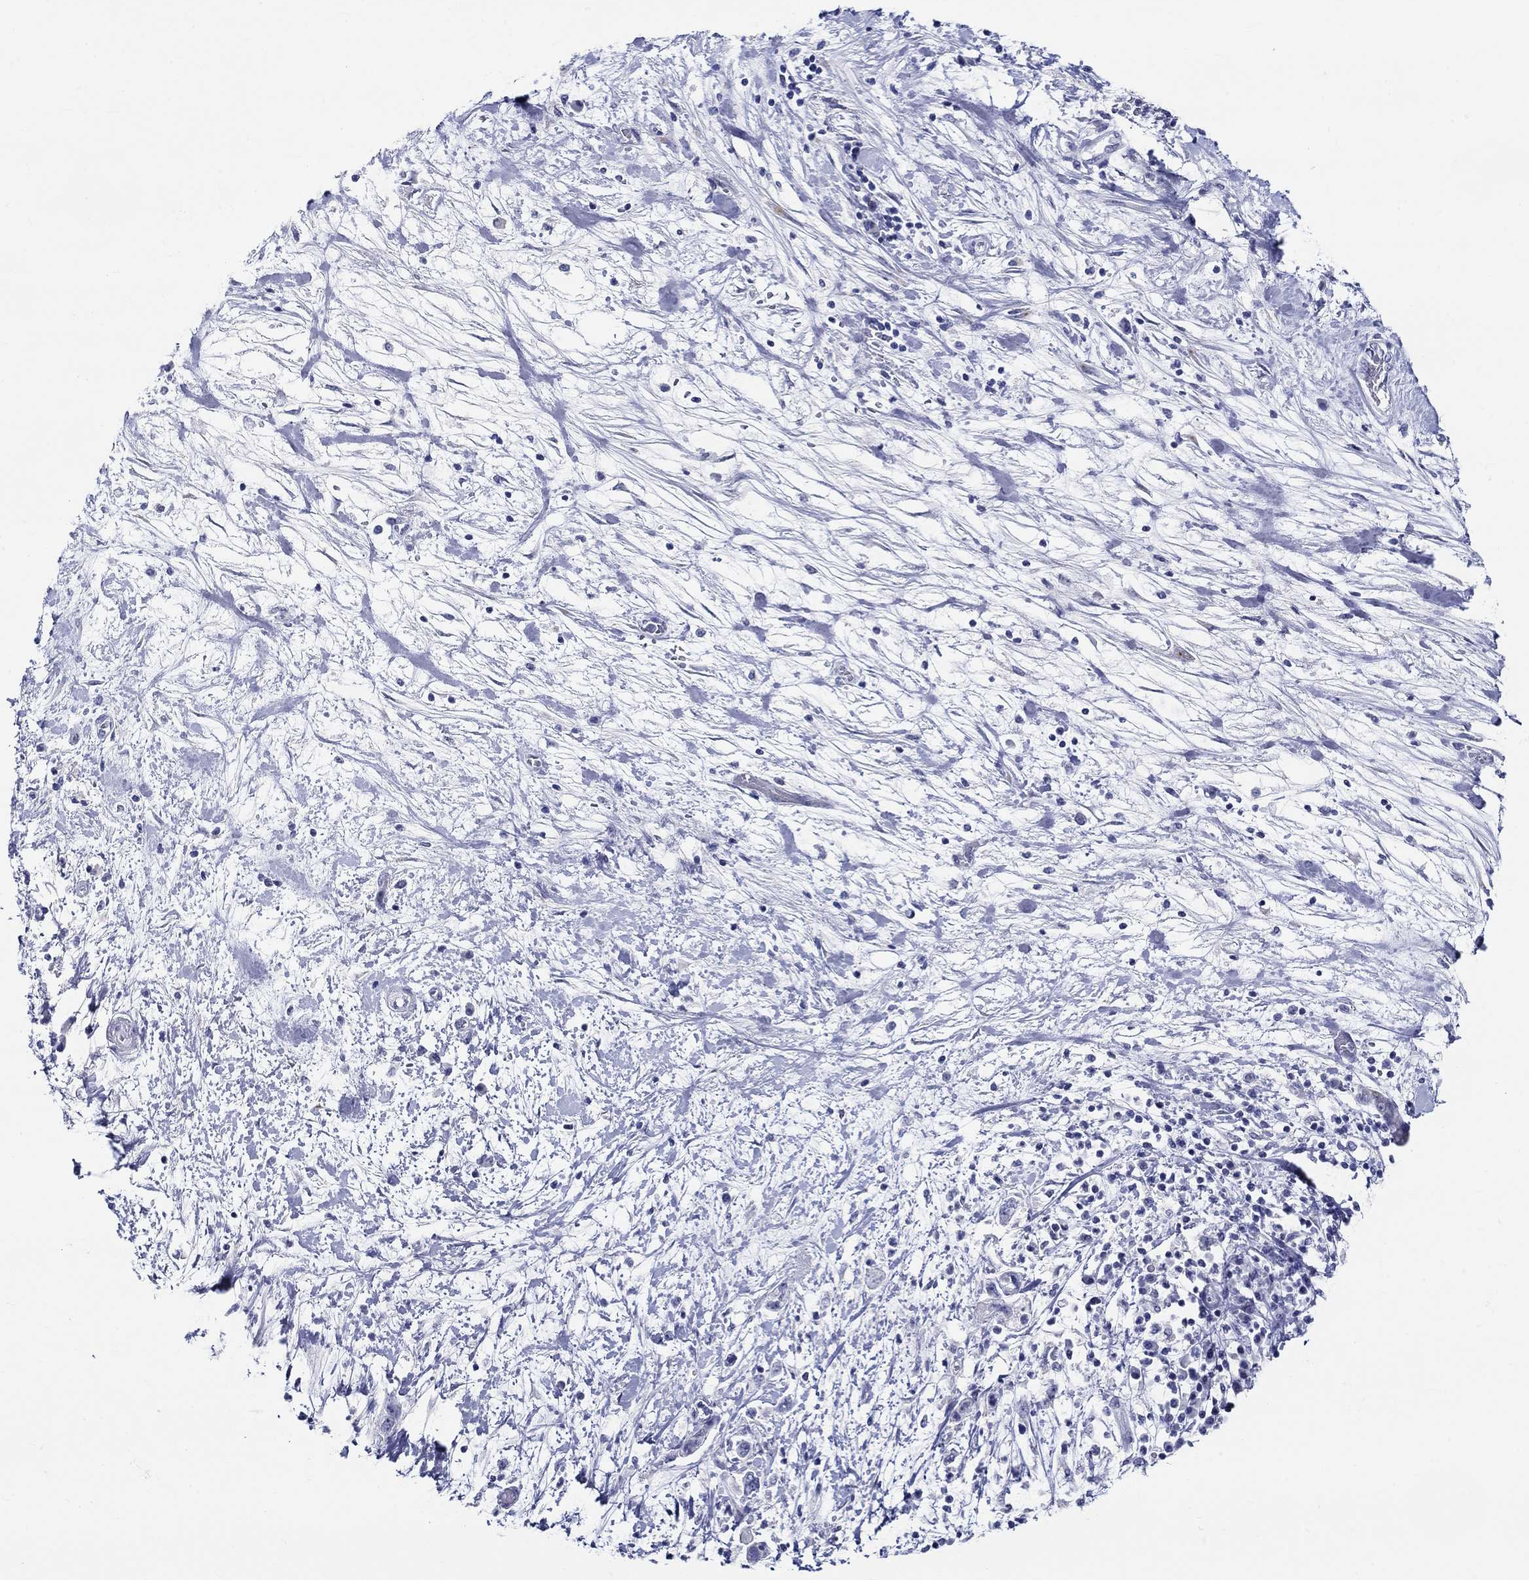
{"staining": {"intensity": "negative", "quantity": "none", "location": "none"}, "tissue": "pancreatic cancer", "cell_type": "Tumor cells", "image_type": "cancer", "snomed": [{"axis": "morphology", "description": "Adenocarcinoma, NOS"}, {"axis": "topography", "description": "Pancreas"}], "caption": "This image is of adenocarcinoma (pancreatic) stained with immunohistochemistry (IHC) to label a protein in brown with the nuclei are counter-stained blue. There is no staining in tumor cells.", "gene": "CRYGS", "patient": {"sex": "female", "age": 73}}